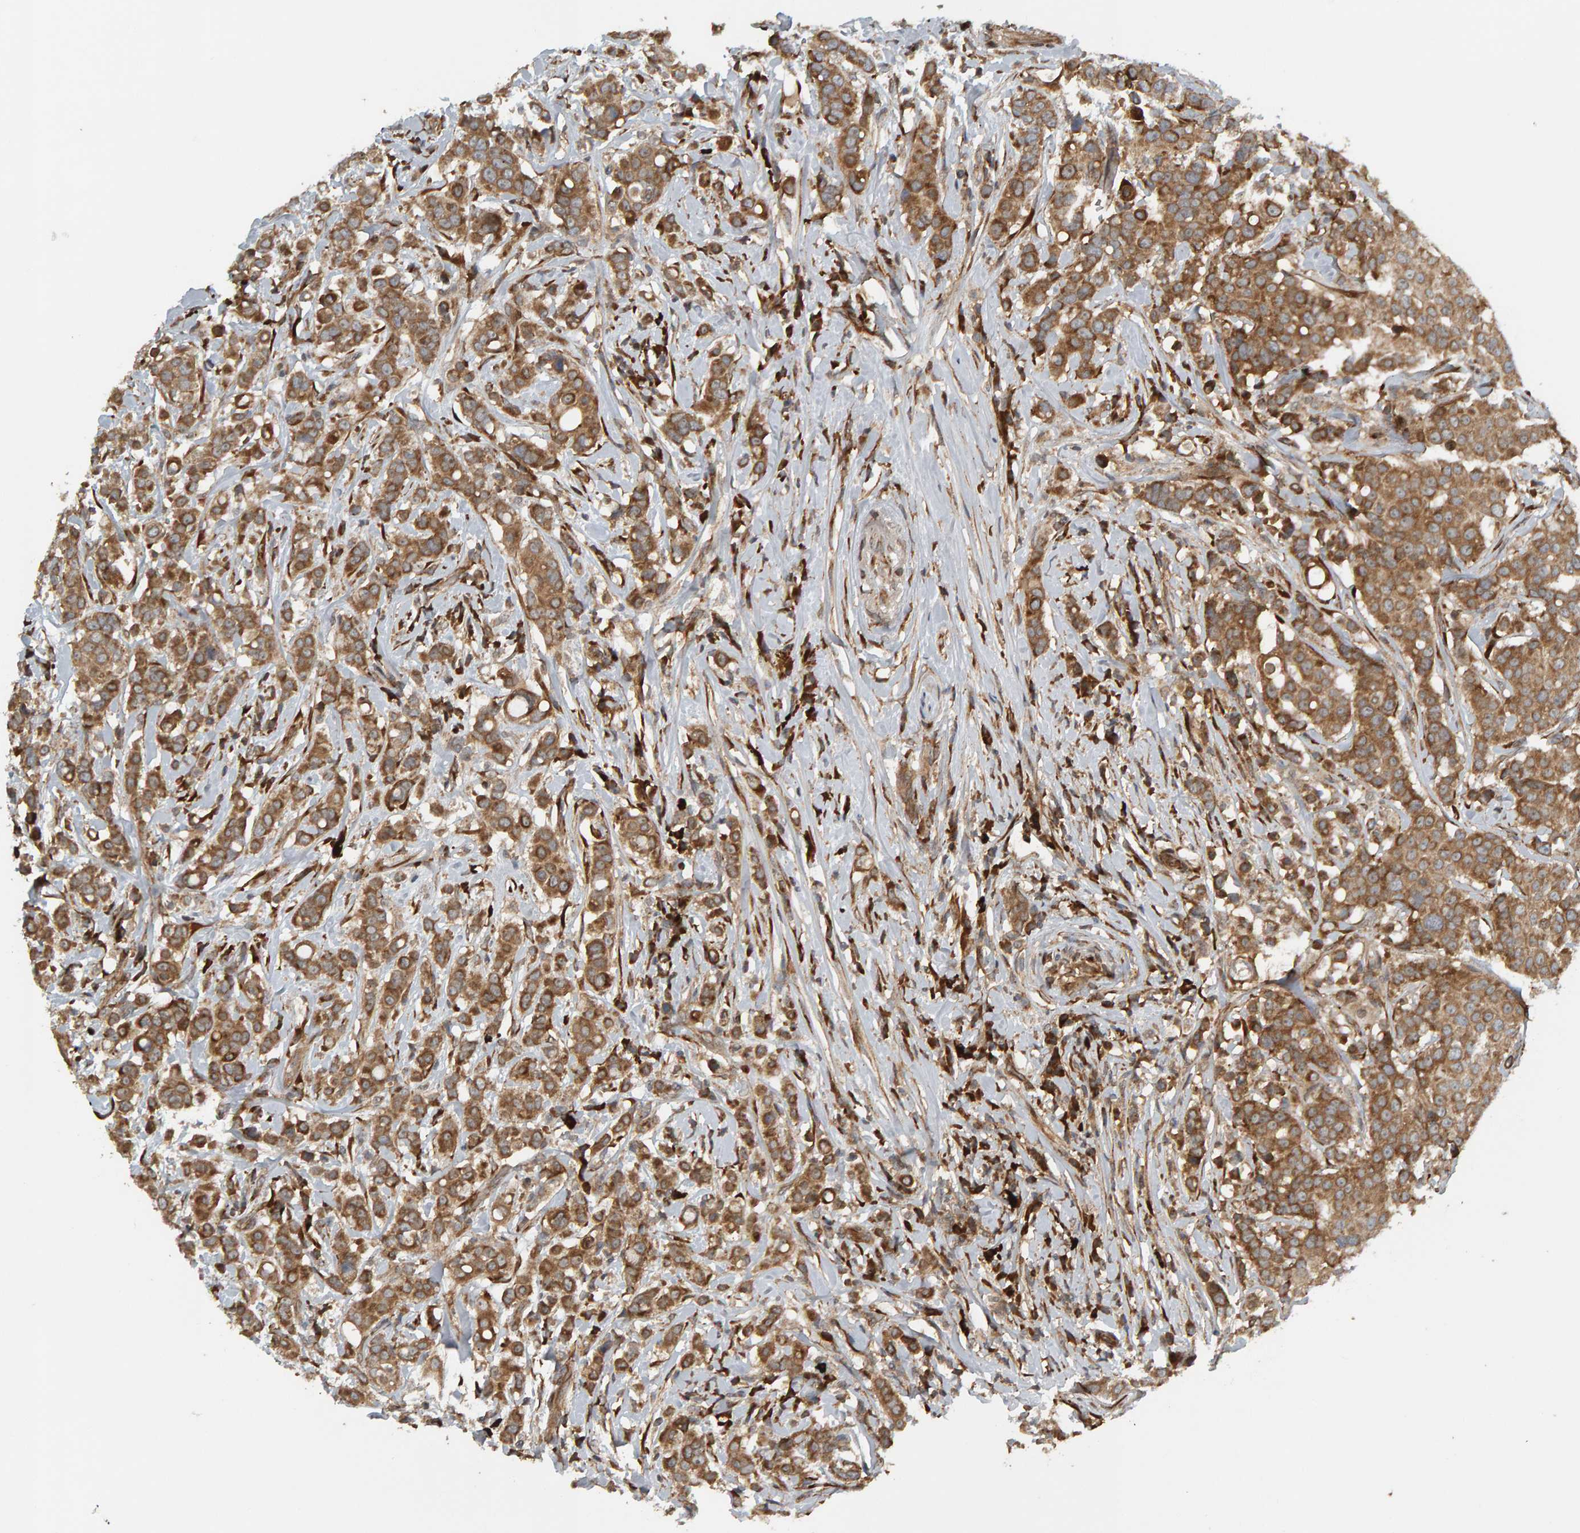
{"staining": {"intensity": "moderate", "quantity": ">75%", "location": "cytoplasmic/membranous"}, "tissue": "breast cancer", "cell_type": "Tumor cells", "image_type": "cancer", "snomed": [{"axis": "morphology", "description": "Duct carcinoma"}, {"axis": "topography", "description": "Breast"}], "caption": "Immunohistochemical staining of infiltrating ductal carcinoma (breast) exhibits moderate cytoplasmic/membranous protein staining in about >75% of tumor cells. (Stains: DAB (3,3'-diaminobenzidine) in brown, nuclei in blue, Microscopy: brightfield microscopy at high magnification).", "gene": "ZFAND1", "patient": {"sex": "female", "age": 27}}